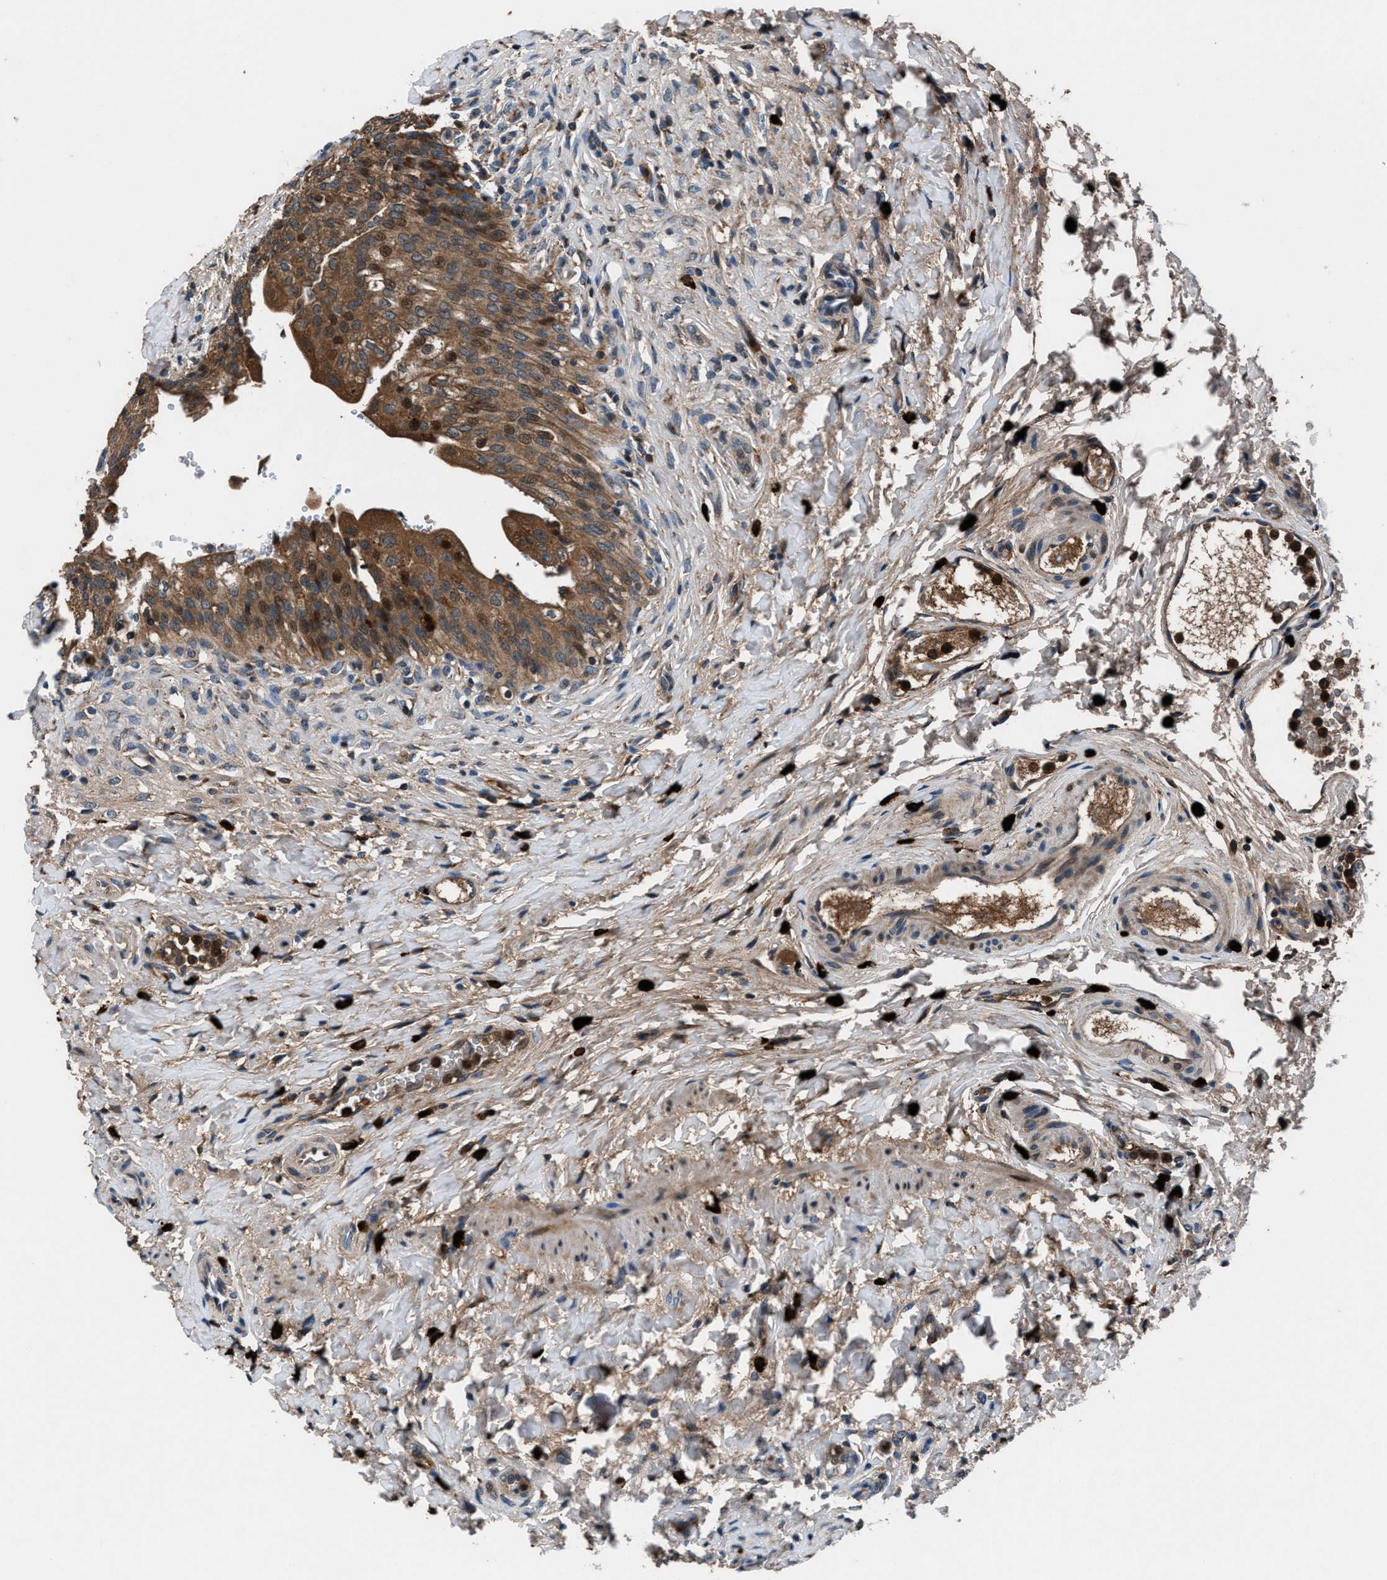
{"staining": {"intensity": "strong", "quantity": ">75%", "location": "cytoplasmic/membranous"}, "tissue": "urinary bladder", "cell_type": "Urothelial cells", "image_type": "normal", "snomed": [{"axis": "morphology", "description": "Urothelial carcinoma, High grade"}, {"axis": "topography", "description": "Urinary bladder"}], "caption": "Protein staining of benign urinary bladder shows strong cytoplasmic/membranous positivity in about >75% of urothelial cells.", "gene": "FAM221A", "patient": {"sex": "male", "age": 46}}